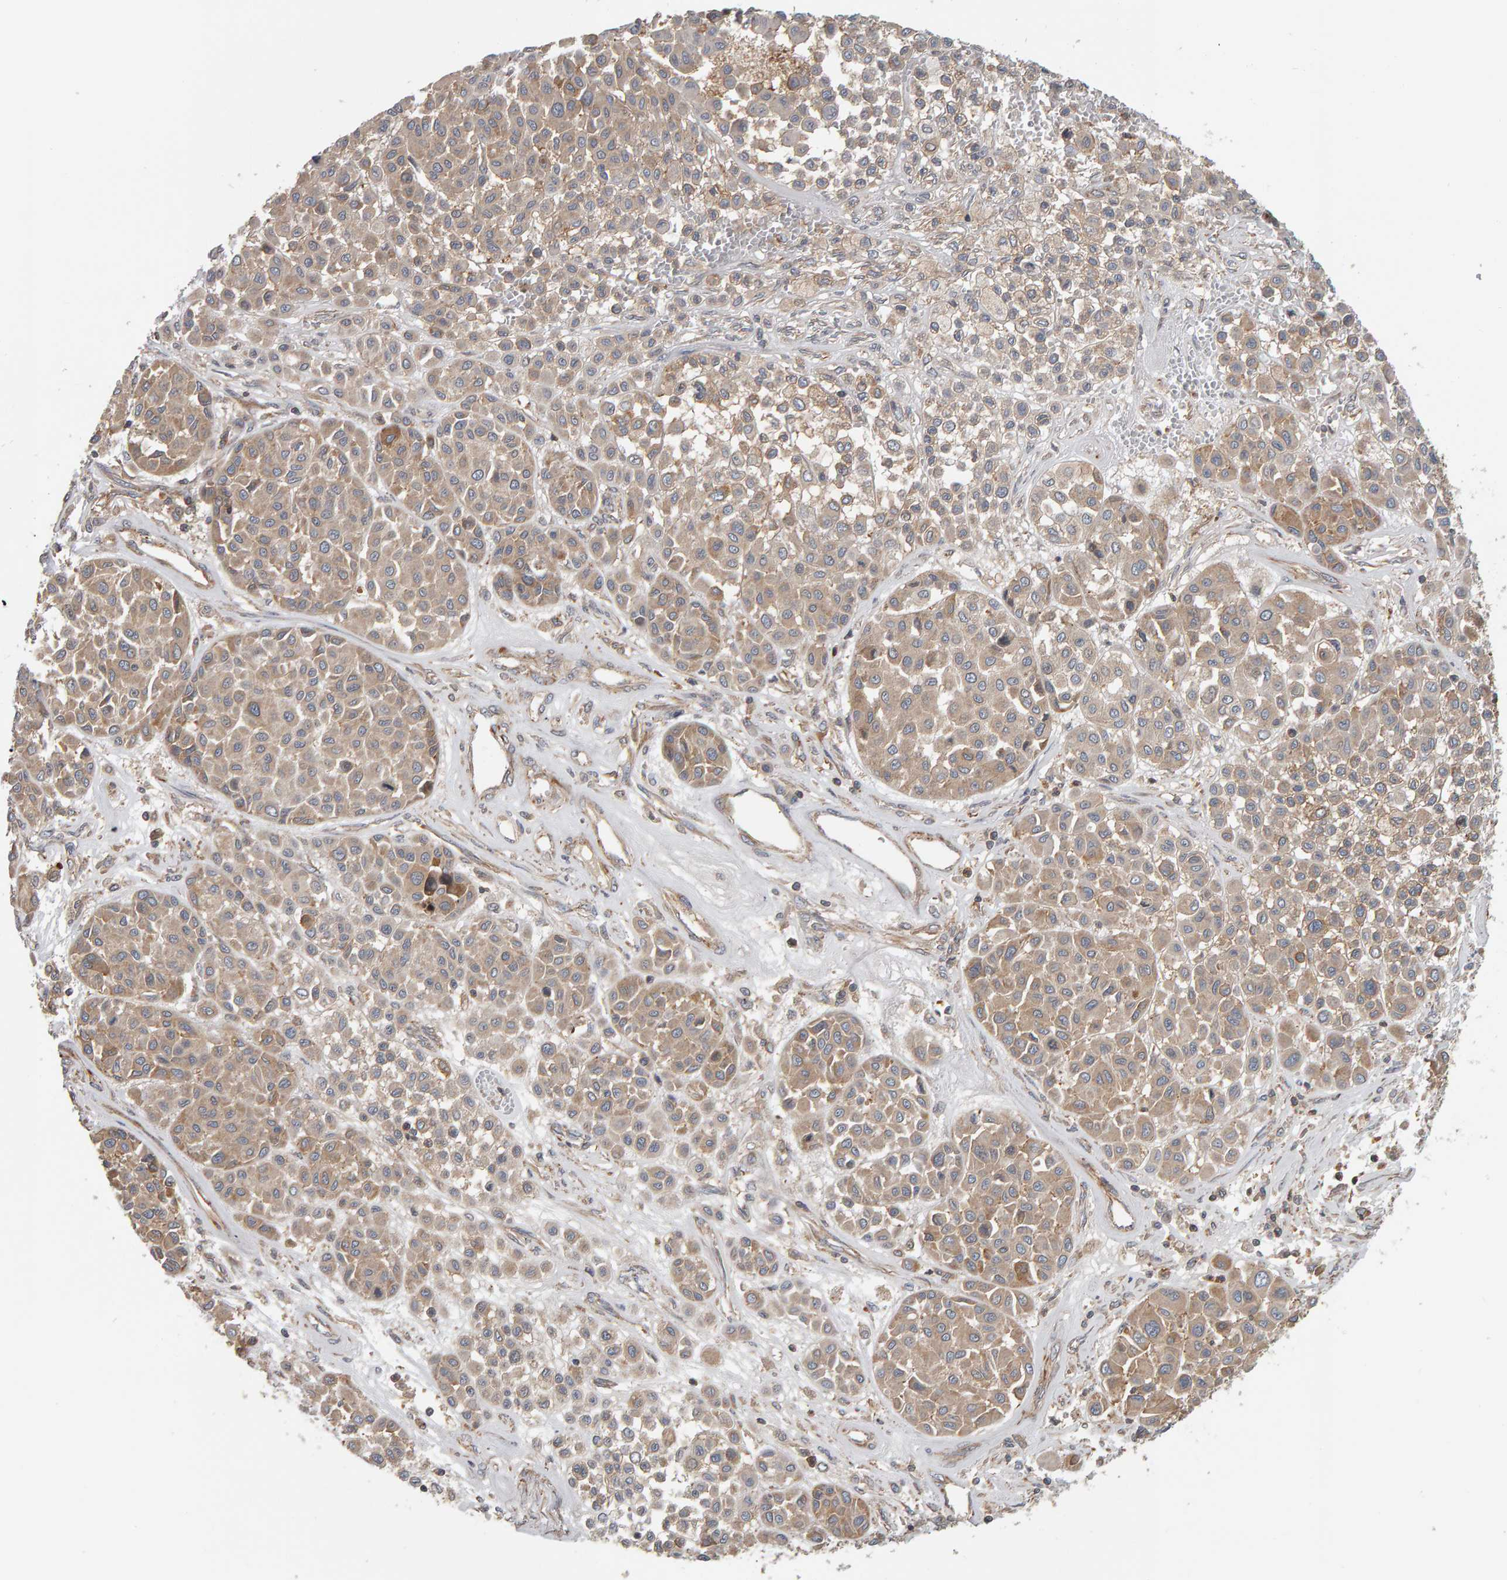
{"staining": {"intensity": "weak", "quantity": ">75%", "location": "cytoplasmic/membranous"}, "tissue": "melanoma", "cell_type": "Tumor cells", "image_type": "cancer", "snomed": [{"axis": "morphology", "description": "Malignant melanoma, Metastatic site"}, {"axis": "topography", "description": "Soft tissue"}], "caption": "An immunohistochemistry micrograph of tumor tissue is shown. Protein staining in brown highlights weak cytoplasmic/membranous positivity in melanoma within tumor cells.", "gene": "C9orf72", "patient": {"sex": "male", "age": 41}}